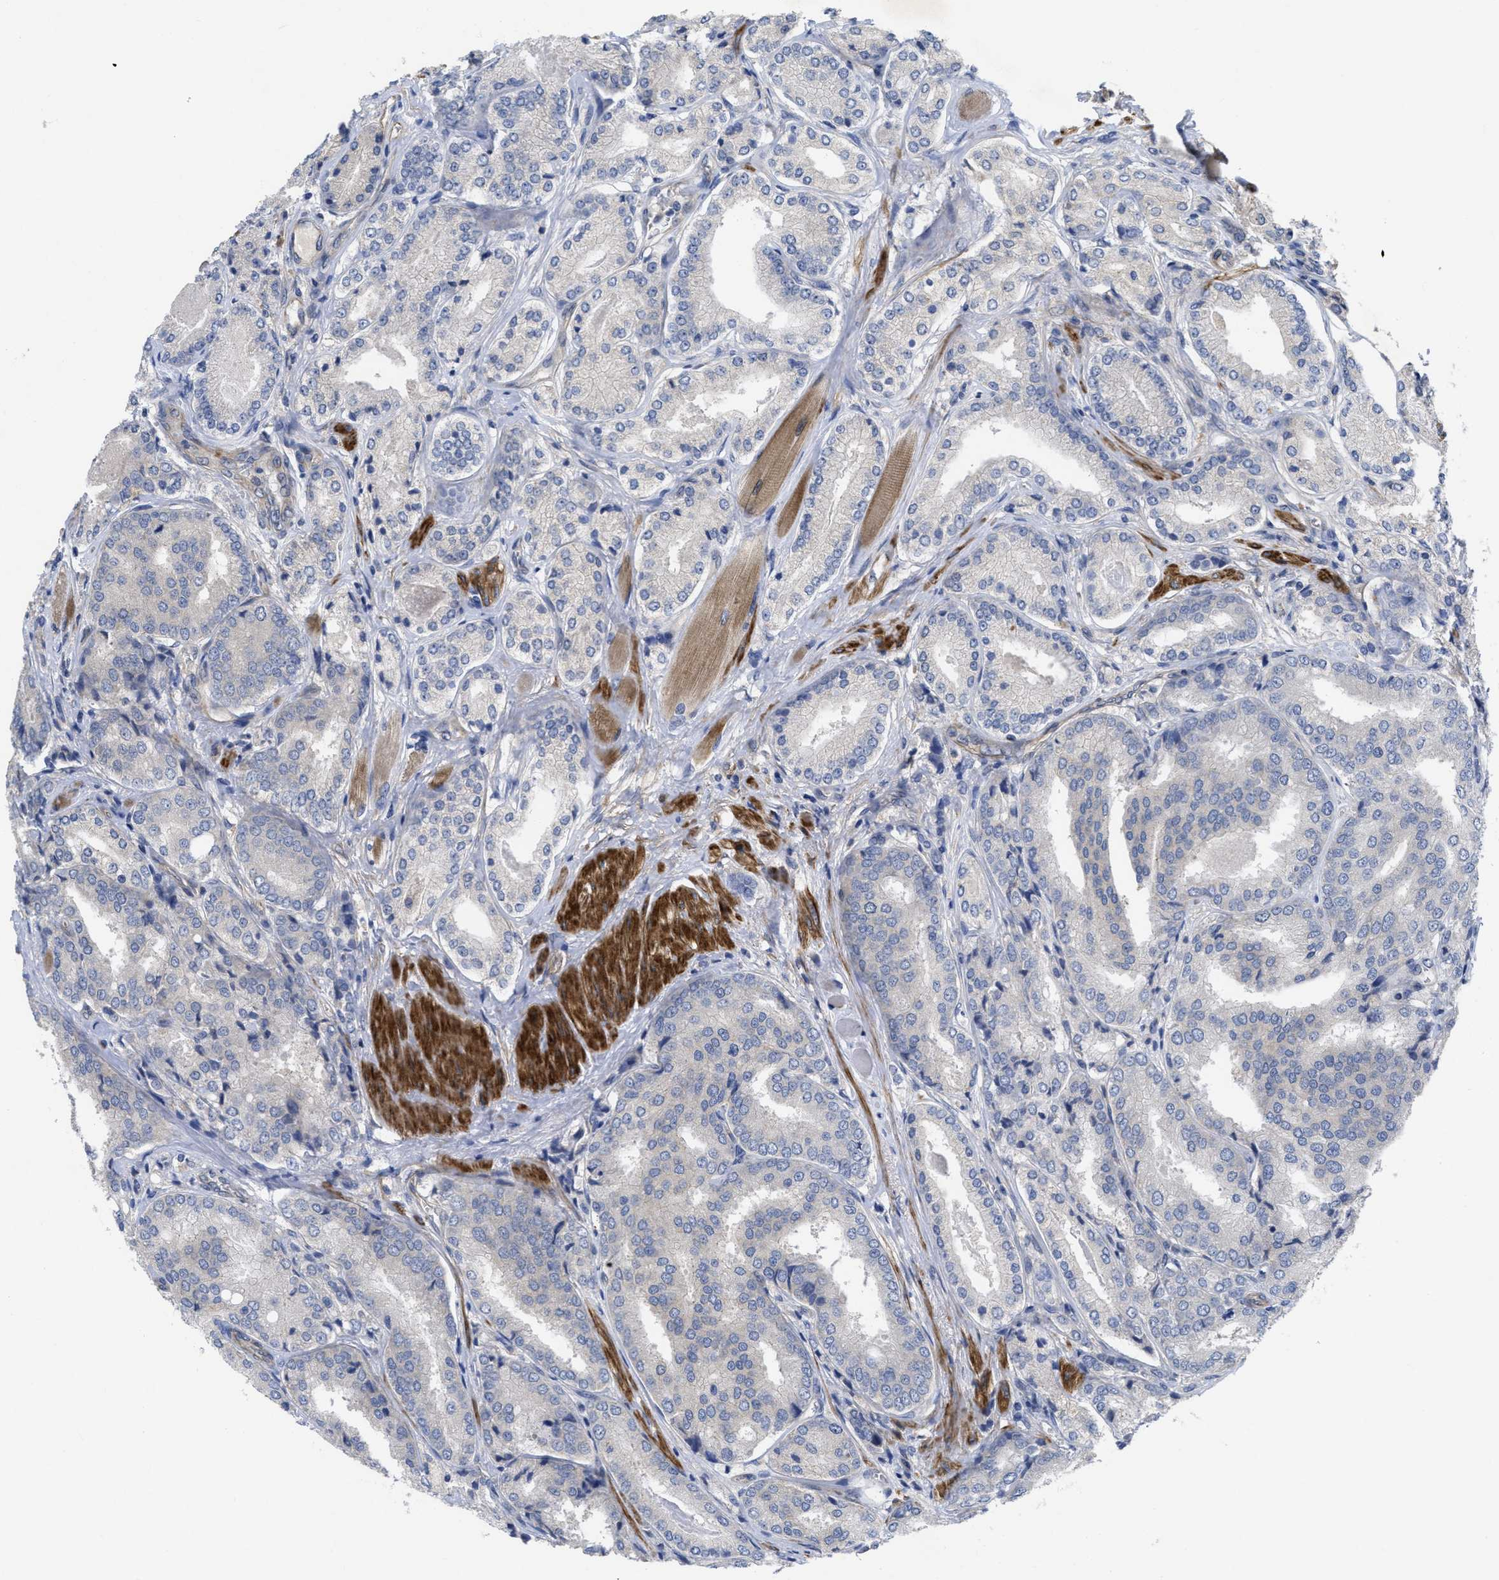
{"staining": {"intensity": "negative", "quantity": "none", "location": "none"}, "tissue": "prostate cancer", "cell_type": "Tumor cells", "image_type": "cancer", "snomed": [{"axis": "morphology", "description": "Adenocarcinoma, High grade"}, {"axis": "topography", "description": "Prostate"}], "caption": "This is an IHC photomicrograph of prostate cancer (high-grade adenocarcinoma). There is no positivity in tumor cells.", "gene": "ARHGEF26", "patient": {"sex": "male", "age": 50}}